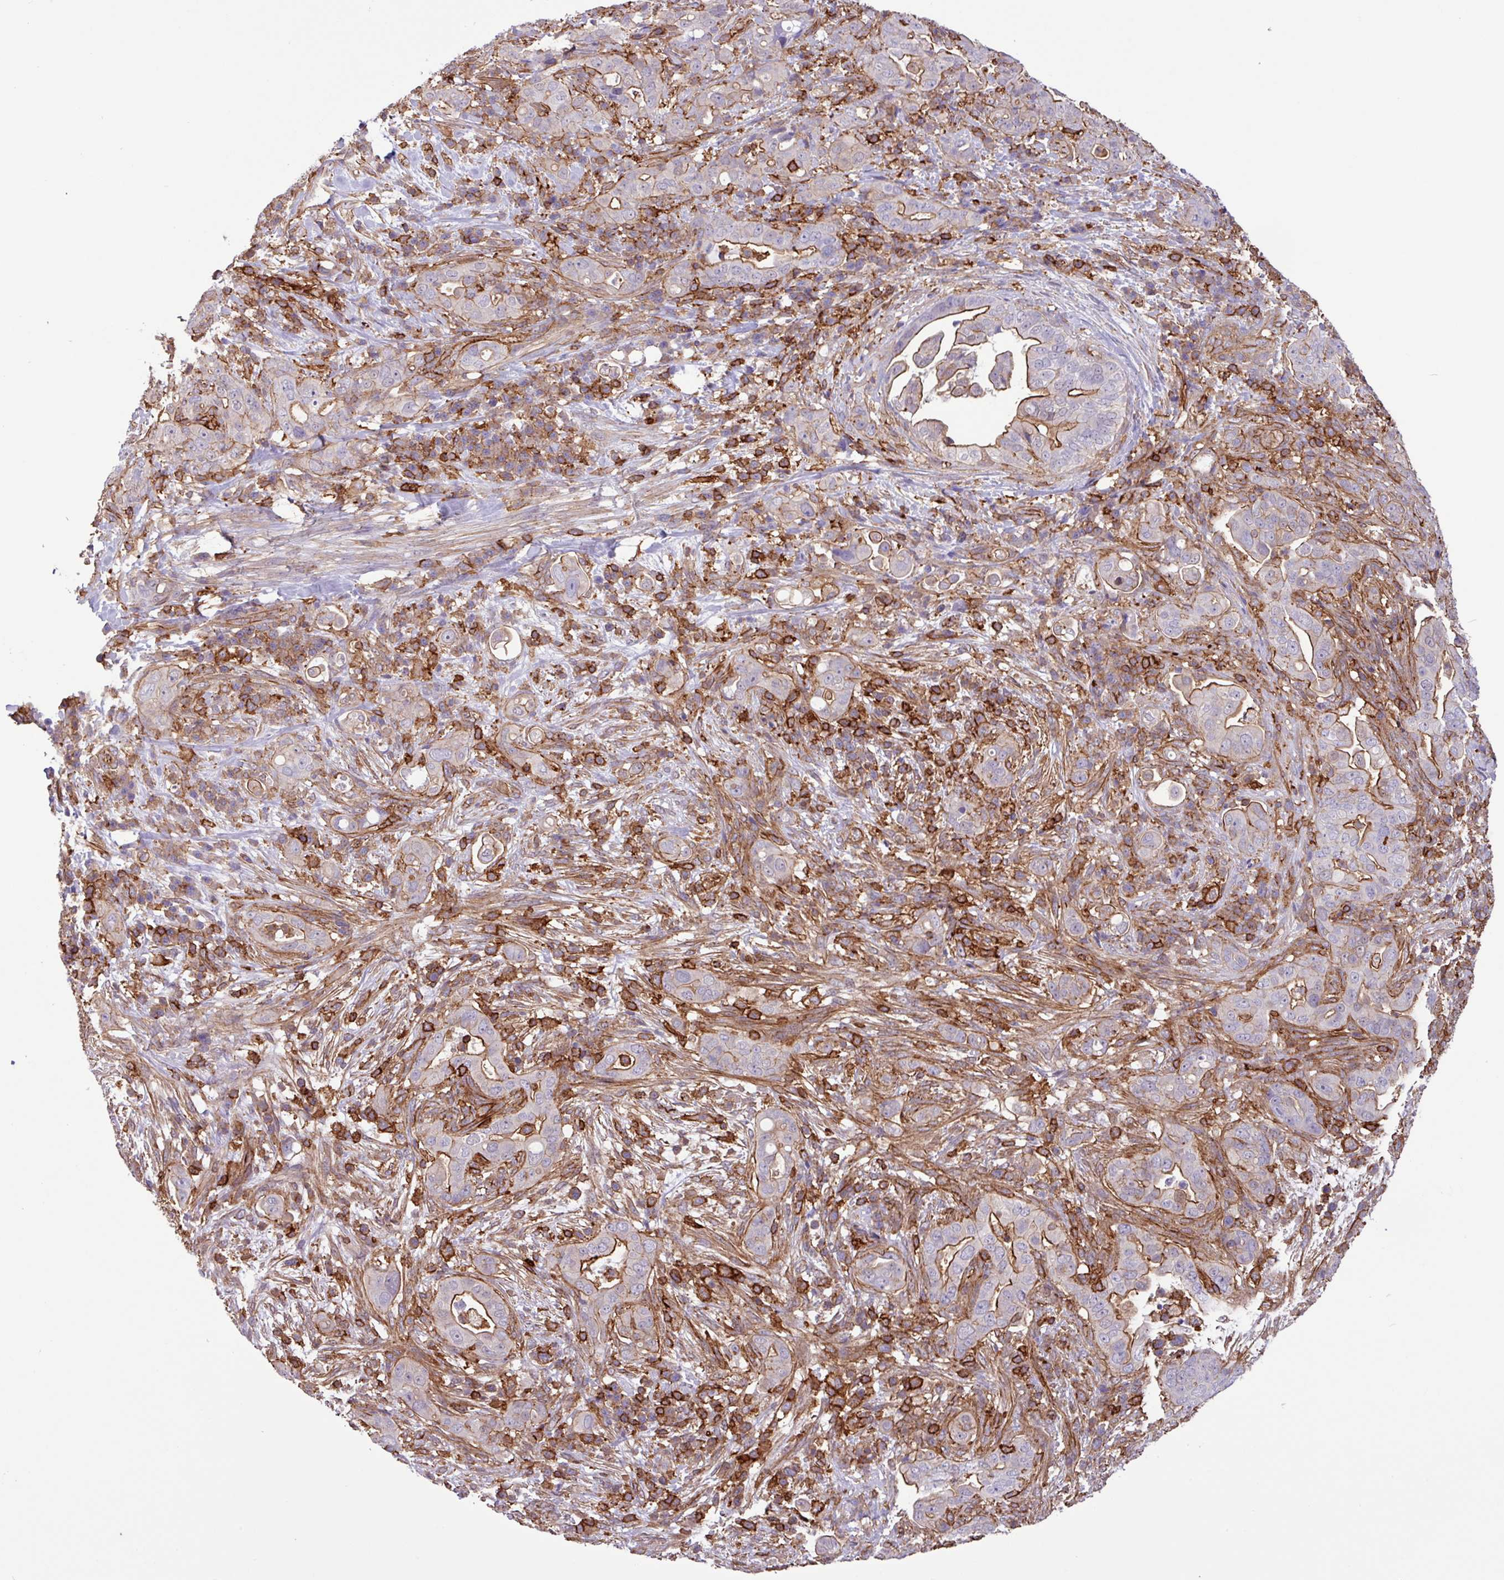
{"staining": {"intensity": "moderate", "quantity": "<25%", "location": "cytoplasmic/membranous"}, "tissue": "pancreatic cancer", "cell_type": "Tumor cells", "image_type": "cancer", "snomed": [{"axis": "morphology", "description": "Normal tissue, NOS"}, {"axis": "morphology", "description": "Adenocarcinoma, NOS"}, {"axis": "topography", "description": "Lymph node"}, {"axis": "topography", "description": "Pancreas"}], "caption": "IHC of pancreatic cancer exhibits low levels of moderate cytoplasmic/membranous staining in approximately <25% of tumor cells.", "gene": "PPP1R18", "patient": {"sex": "female", "age": 67}}